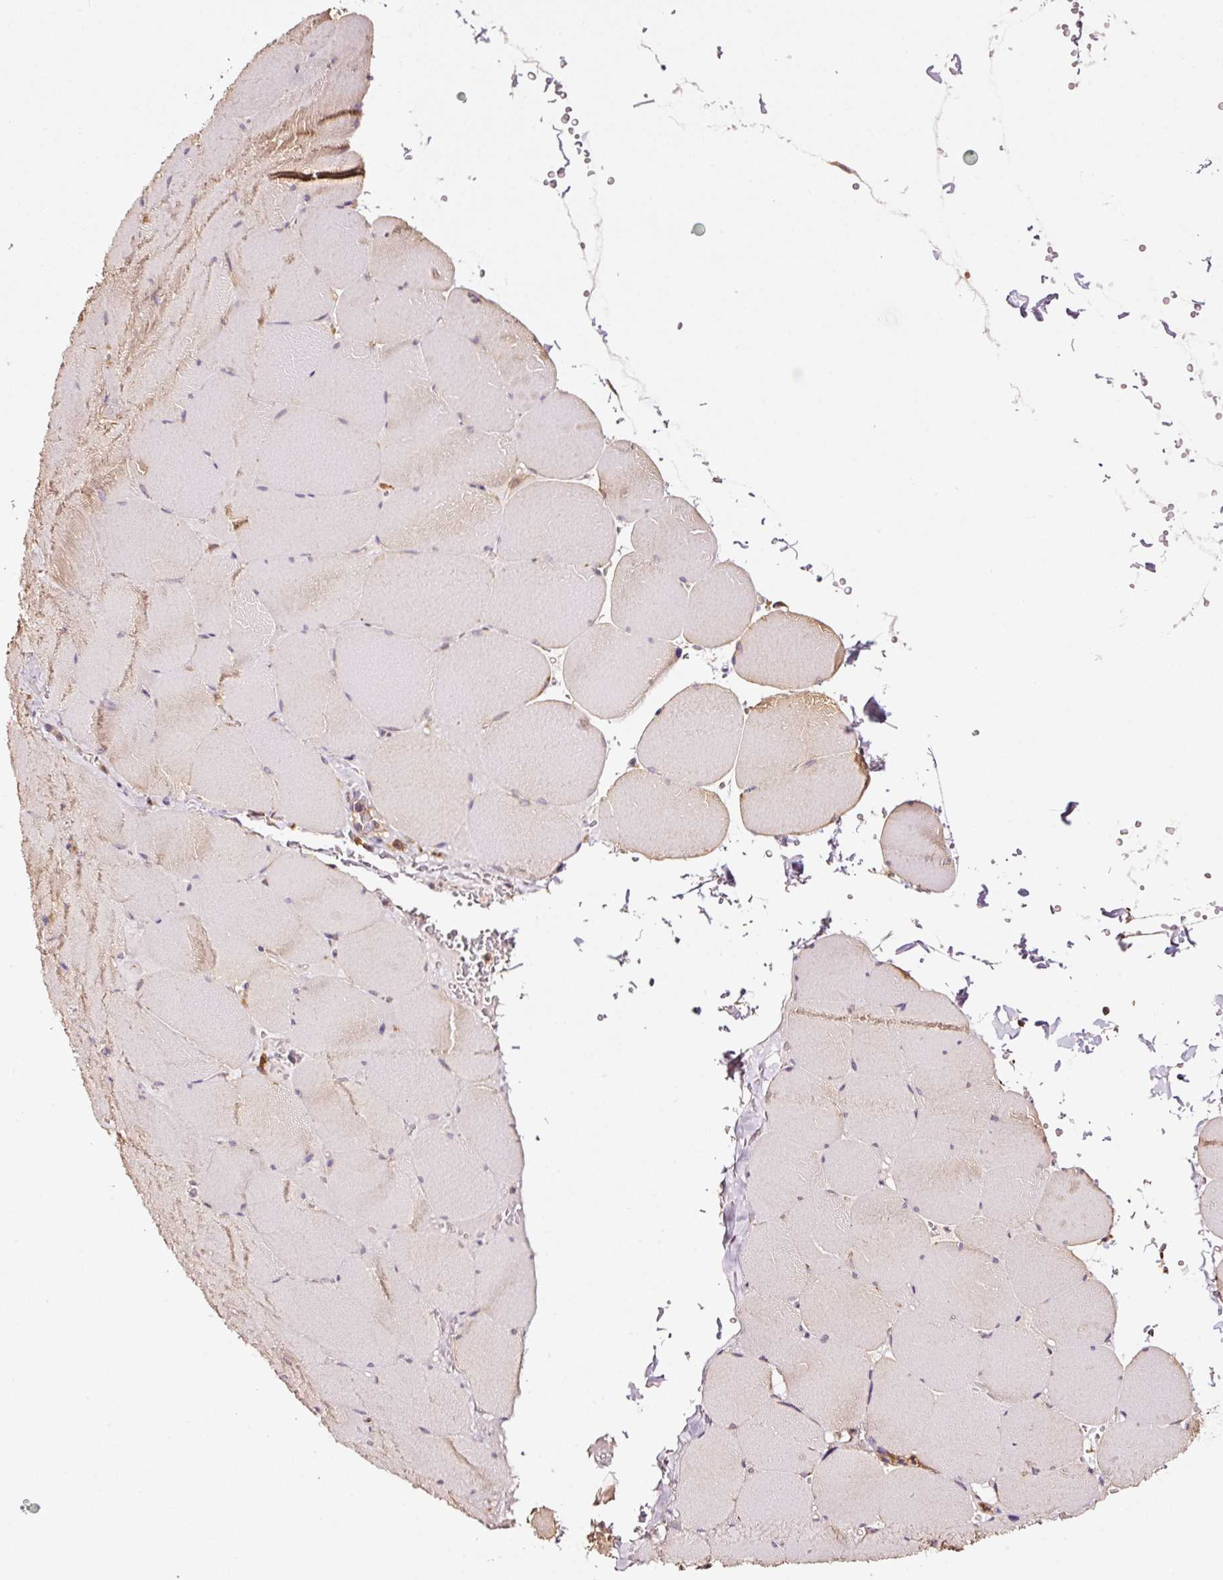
{"staining": {"intensity": "weak", "quantity": "25%-75%", "location": "cytoplasmic/membranous"}, "tissue": "skeletal muscle", "cell_type": "Myocytes", "image_type": "normal", "snomed": [{"axis": "morphology", "description": "Normal tissue, NOS"}, {"axis": "topography", "description": "Skeletal muscle"}, {"axis": "topography", "description": "Head-Neck"}], "caption": "Protein positivity by IHC shows weak cytoplasmic/membranous expression in approximately 25%-75% of myocytes in normal skeletal muscle. The staining was performed using DAB (3,3'-diaminobenzidine) to visualize the protein expression in brown, while the nuclei were stained in blue with hematoxylin (Magnification: 20x).", "gene": "METAP1", "patient": {"sex": "male", "age": 66}}